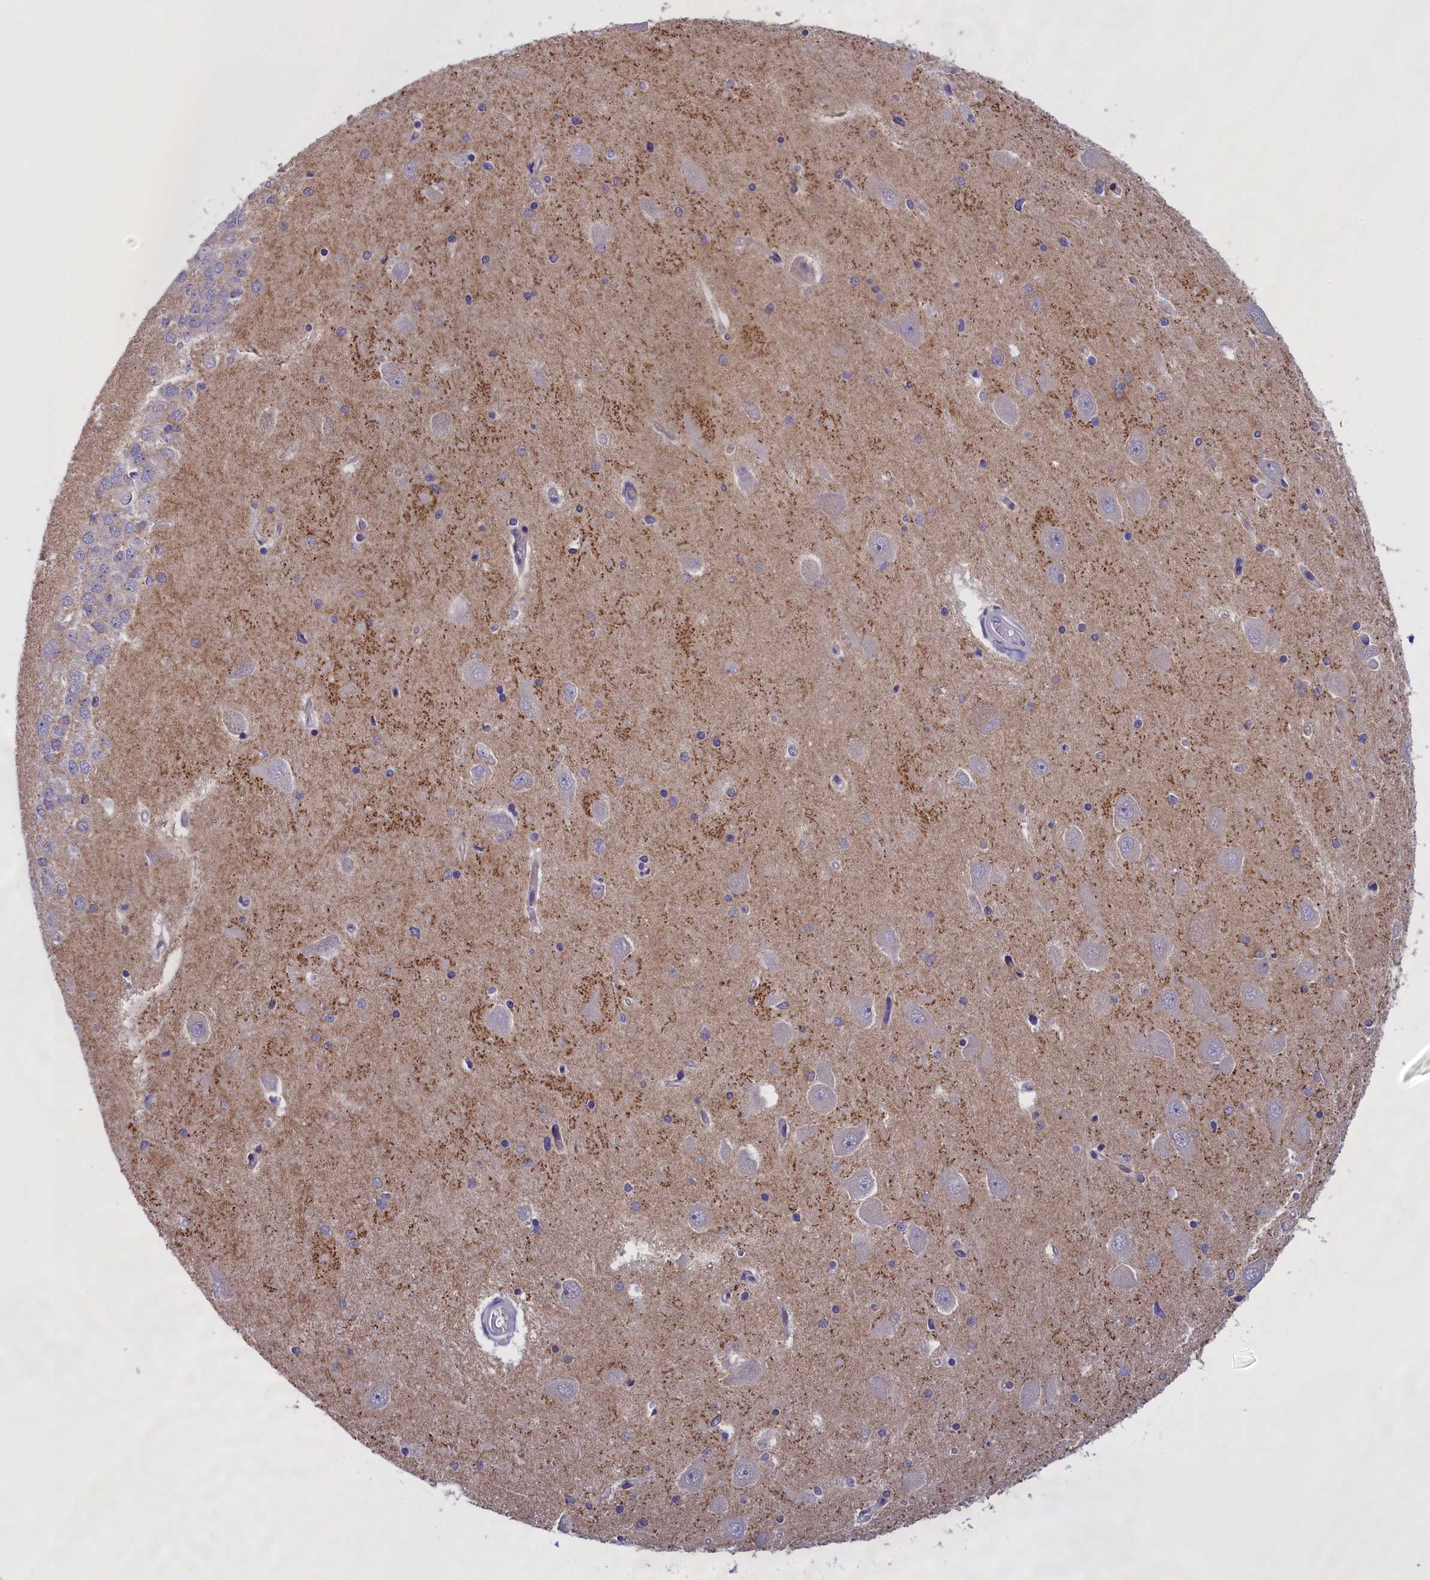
{"staining": {"intensity": "negative", "quantity": "none", "location": "none"}, "tissue": "hippocampus", "cell_type": "Glial cells", "image_type": "normal", "snomed": [{"axis": "morphology", "description": "Normal tissue, NOS"}, {"axis": "topography", "description": "Hippocampus"}], "caption": "There is no significant expression in glial cells of hippocampus. The staining is performed using DAB (3,3'-diaminobenzidine) brown chromogen with nuclei counter-stained in using hematoxylin.", "gene": "IGFALS", "patient": {"sex": "male", "age": 45}}